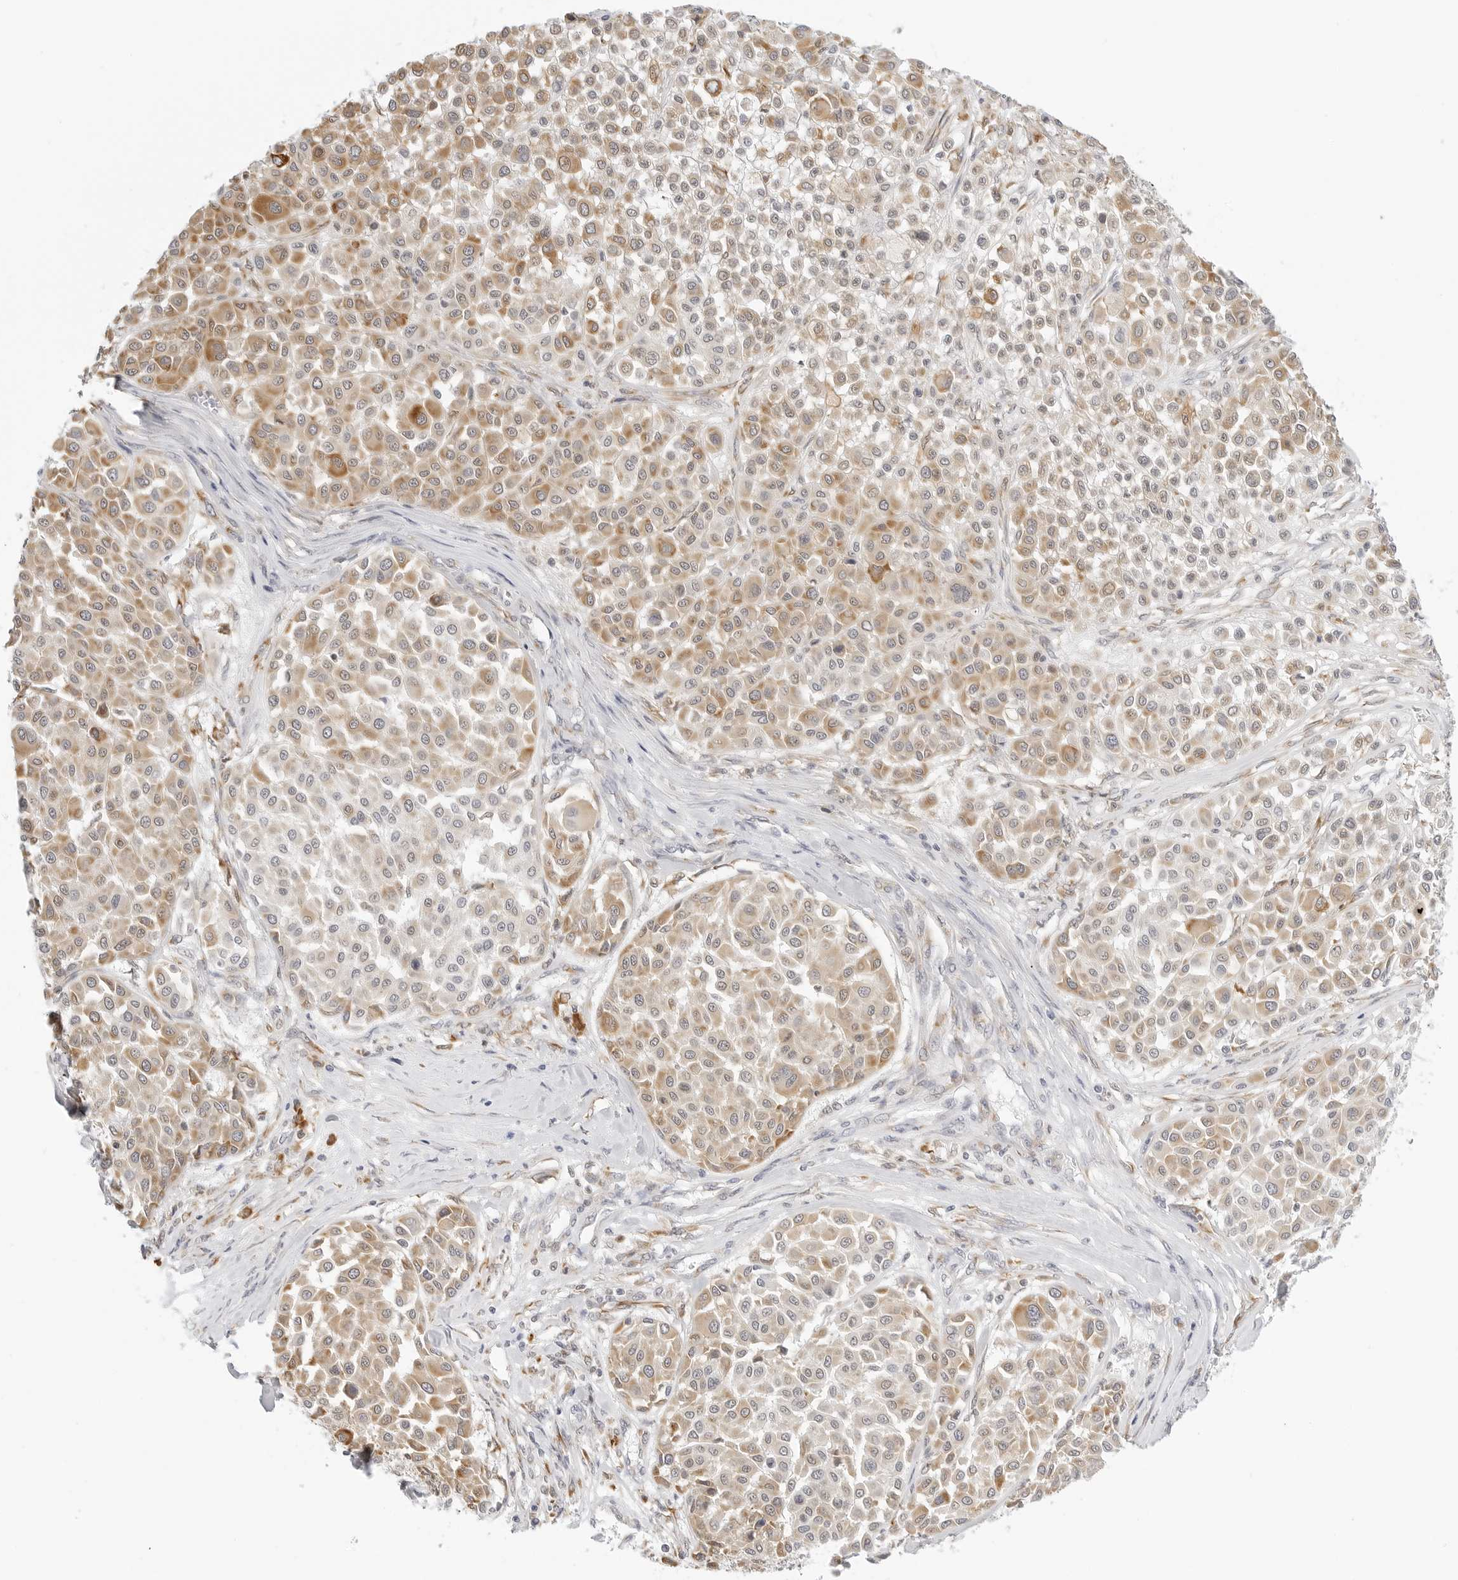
{"staining": {"intensity": "moderate", "quantity": ">75%", "location": "cytoplasmic/membranous"}, "tissue": "melanoma", "cell_type": "Tumor cells", "image_type": "cancer", "snomed": [{"axis": "morphology", "description": "Malignant melanoma, Metastatic site"}, {"axis": "topography", "description": "Soft tissue"}], "caption": "Immunohistochemical staining of malignant melanoma (metastatic site) reveals medium levels of moderate cytoplasmic/membranous protein positivity in about >75% of tumor cells. The protein is shown in brown color, while the nuclei are stained blue.", "gene": "THEM4", "patient": {"sex": "male", "age": 41}}